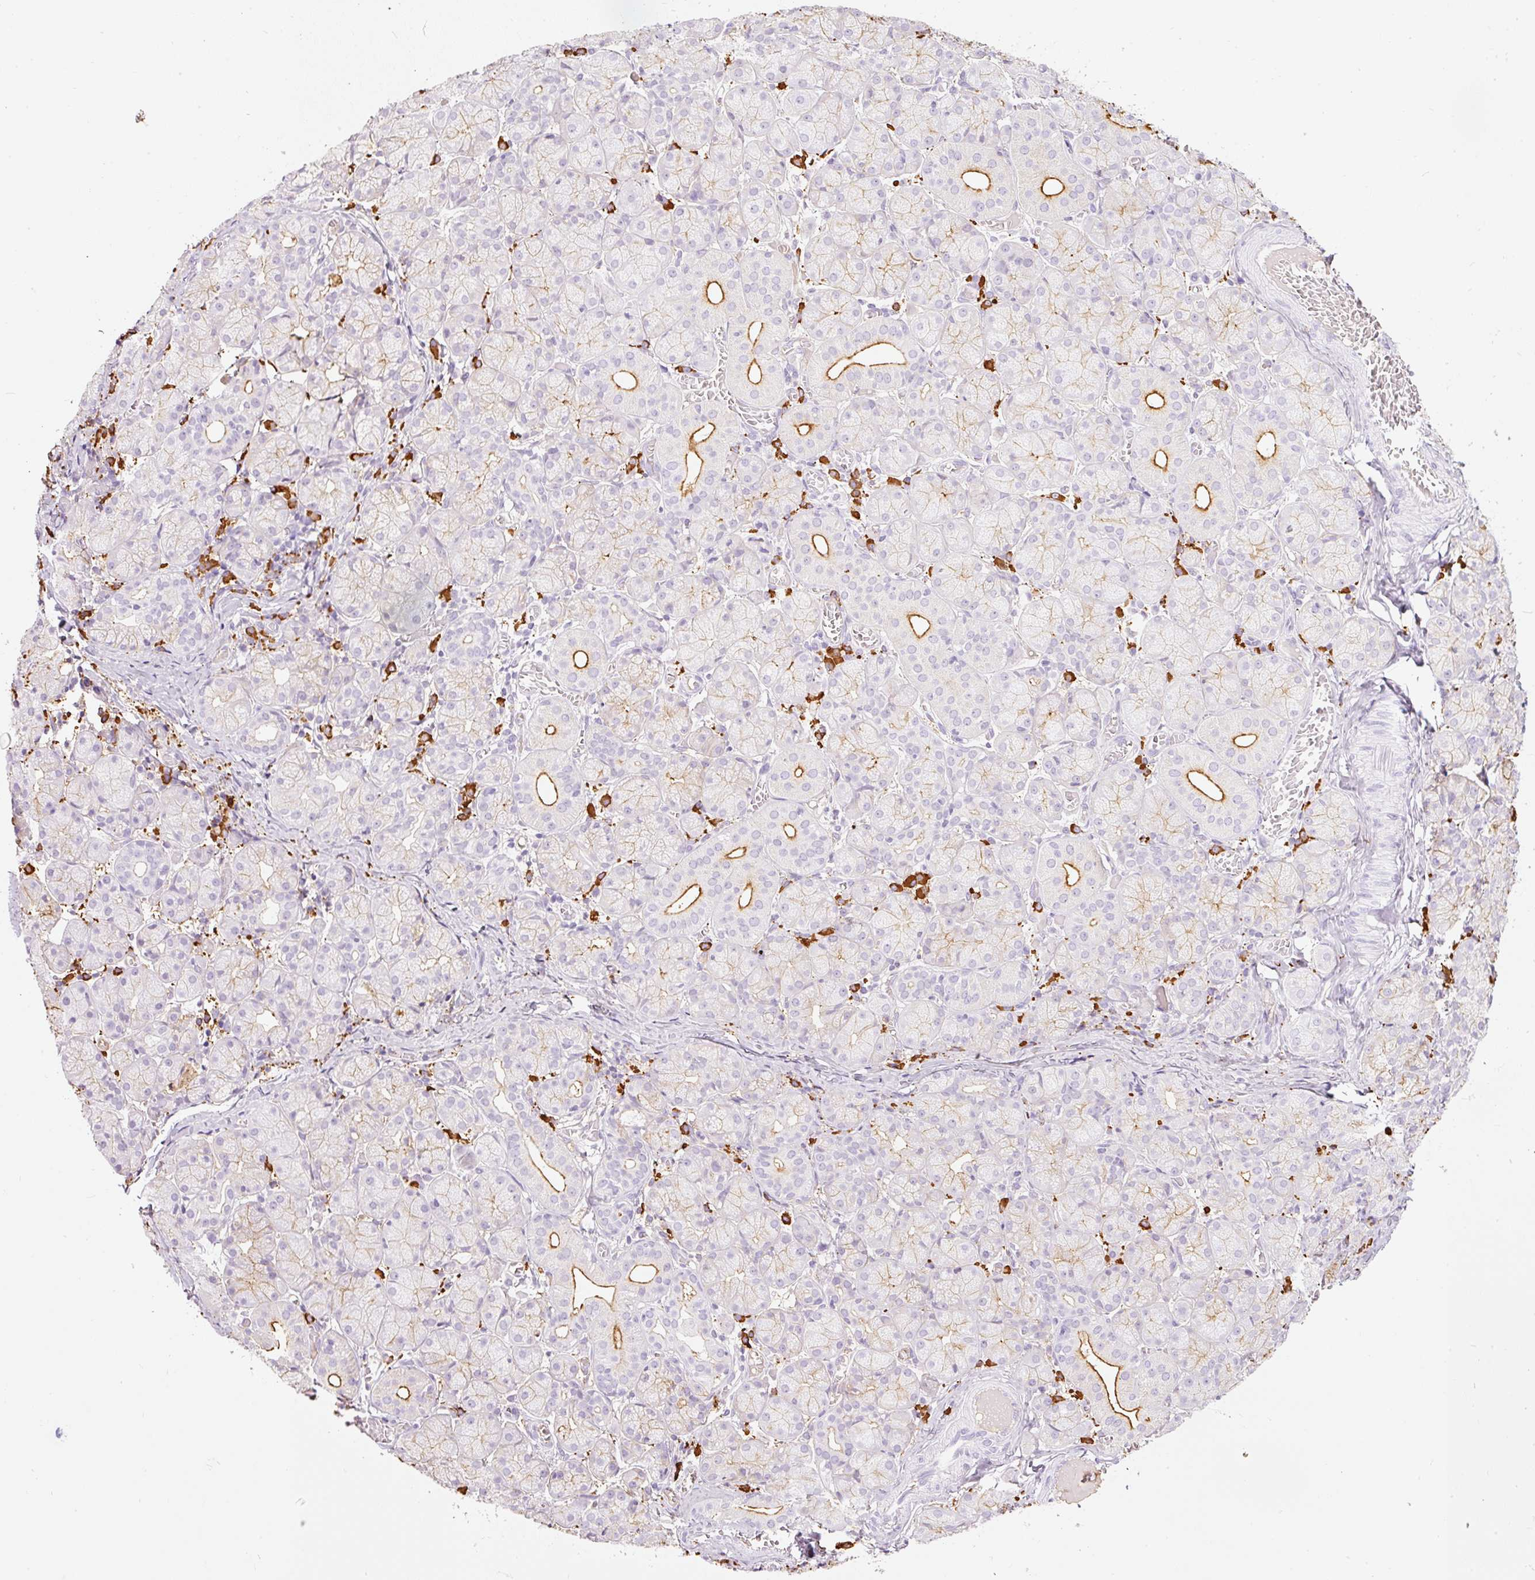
{"staining": {"intensity": "strong", "quantity": "<25%", "location": "cytoplasmic/membranous"}, "tissue": "salivary gland", "cell_type": "Glandular cells", "image_type": "normal", "snomed": [{"axis": "morphology", "description": "Normal tissue, NOS"}, {"axis": "topography", "description": "Salivary gland"}], "caption": "The photomicrograph displays immunohistochemical staining of normal salivary gland. There is strong cytoplasmic/membranous staining is appreciated in approximately <25% of glandular cells.", "gene": "PRPF38B", "patient": {"sex": "female", "age": 24}}